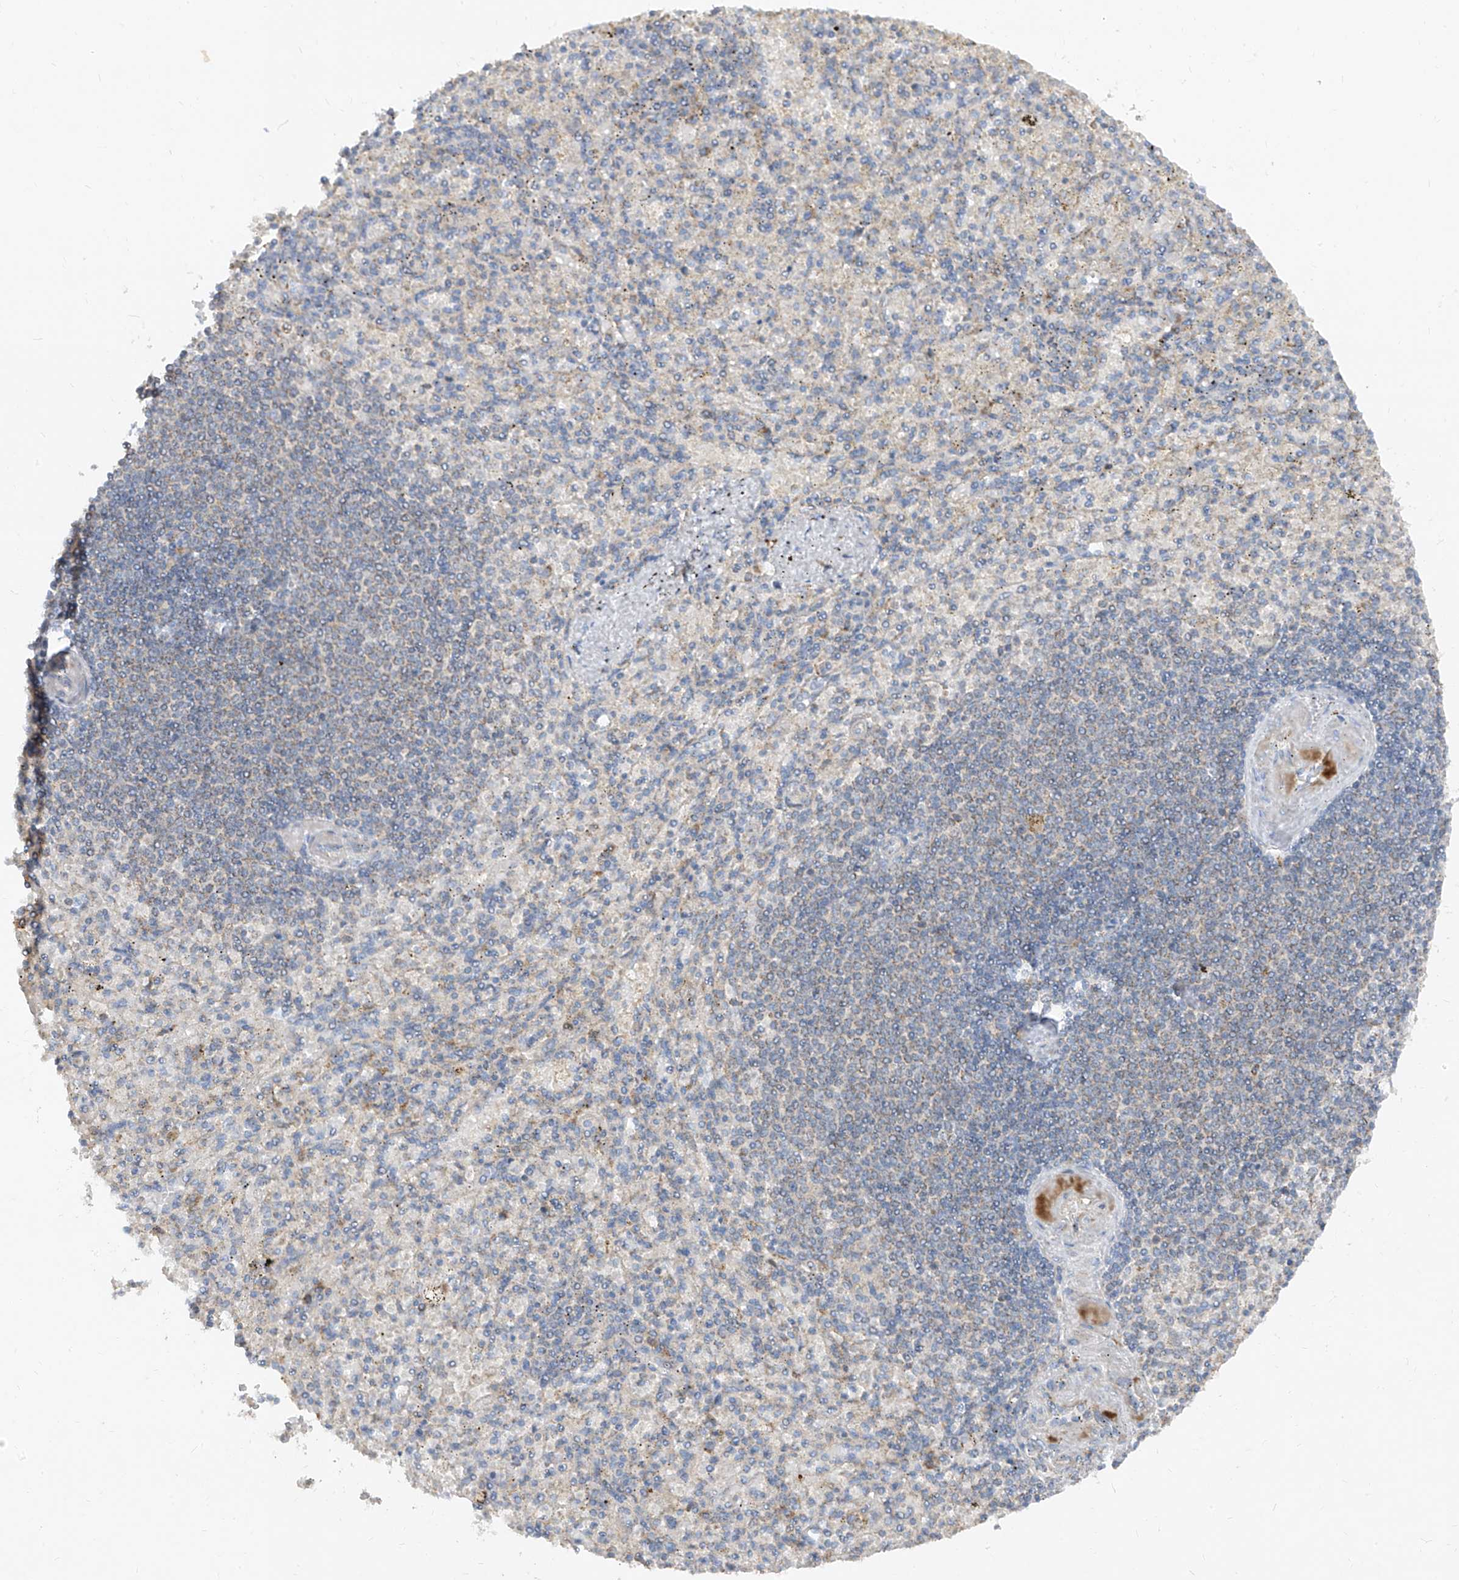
{"staining": {"intensity": "negative", "quantity": "none", "location": "none"}, "tissue": "spleen", "cell_type": "Cells in red pulp", "image_type": "normal", "snomed": [{"axis": "morphology", "description": "Normal tissue, NOS"}, {"axis": "topography", "description": "Spleen"}], "caption": "Immunohistochemical staining of normal human spleen reveals no significant expression in cells in red pulp.", "gene": "ABCD3", "patient": {"sex": "female", "age": 74}}